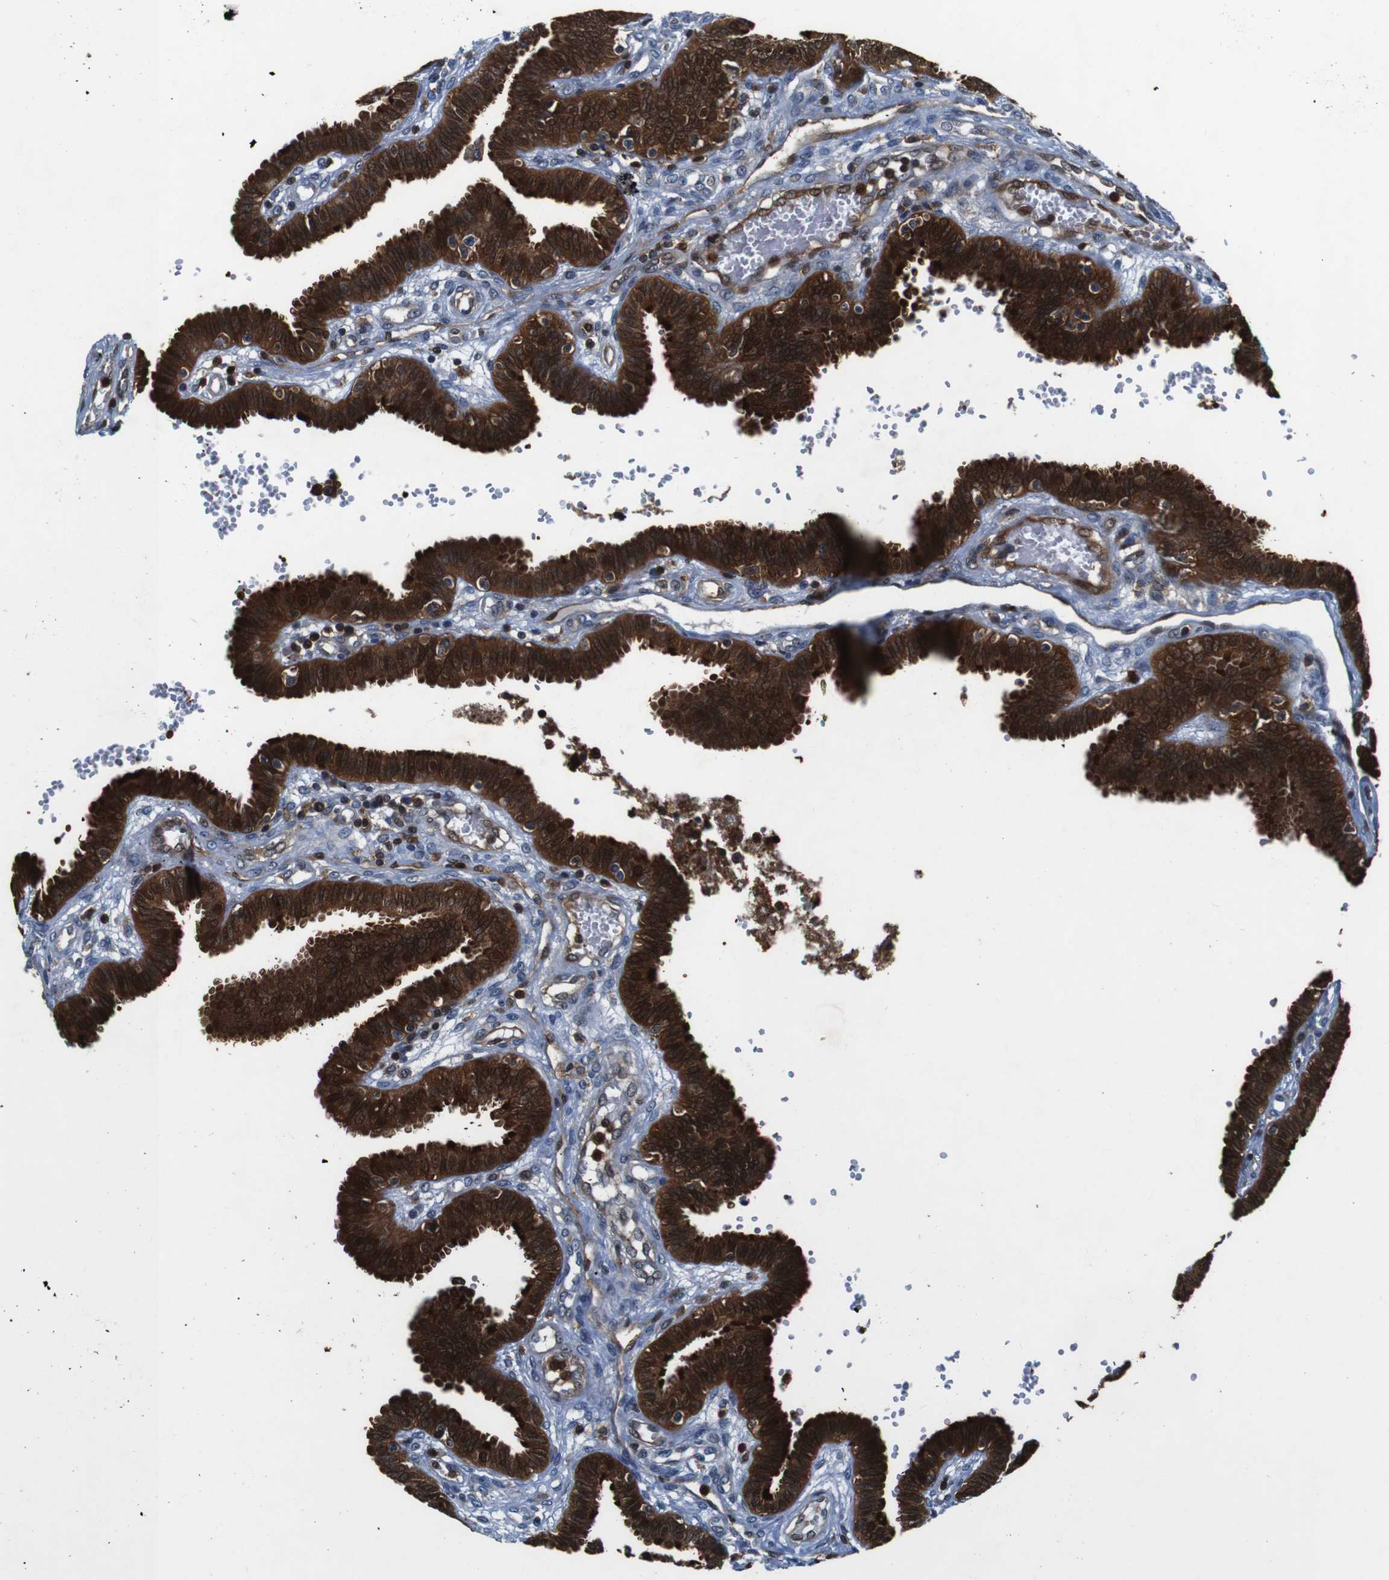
{"staining": {"intensity": "strong", "quantity": ">75%", "location": "cytoplasmic/membranous,nuclear"}, "tissue": "fallopian tube", "cell_type": "Glandular cells", "image_type": "normal", "snomed": [{"axis": "morphology", "description": "Normal tissue, NOS"}, {"axis": "topography", "description": "Fallopian tube"}], "caption": "Immunohistochemistry (IHC) of normal fallopian tube displays high levels of strong cytoplasmic/membranous,nuclear positivity in about >75% of glandular cells. (DAB (3,3'-diaminobenzidine) IHC with brightfield microscopy, high magnification).", "gene": "ANXA1", "patient": {"sex": "female", "age": 32}}